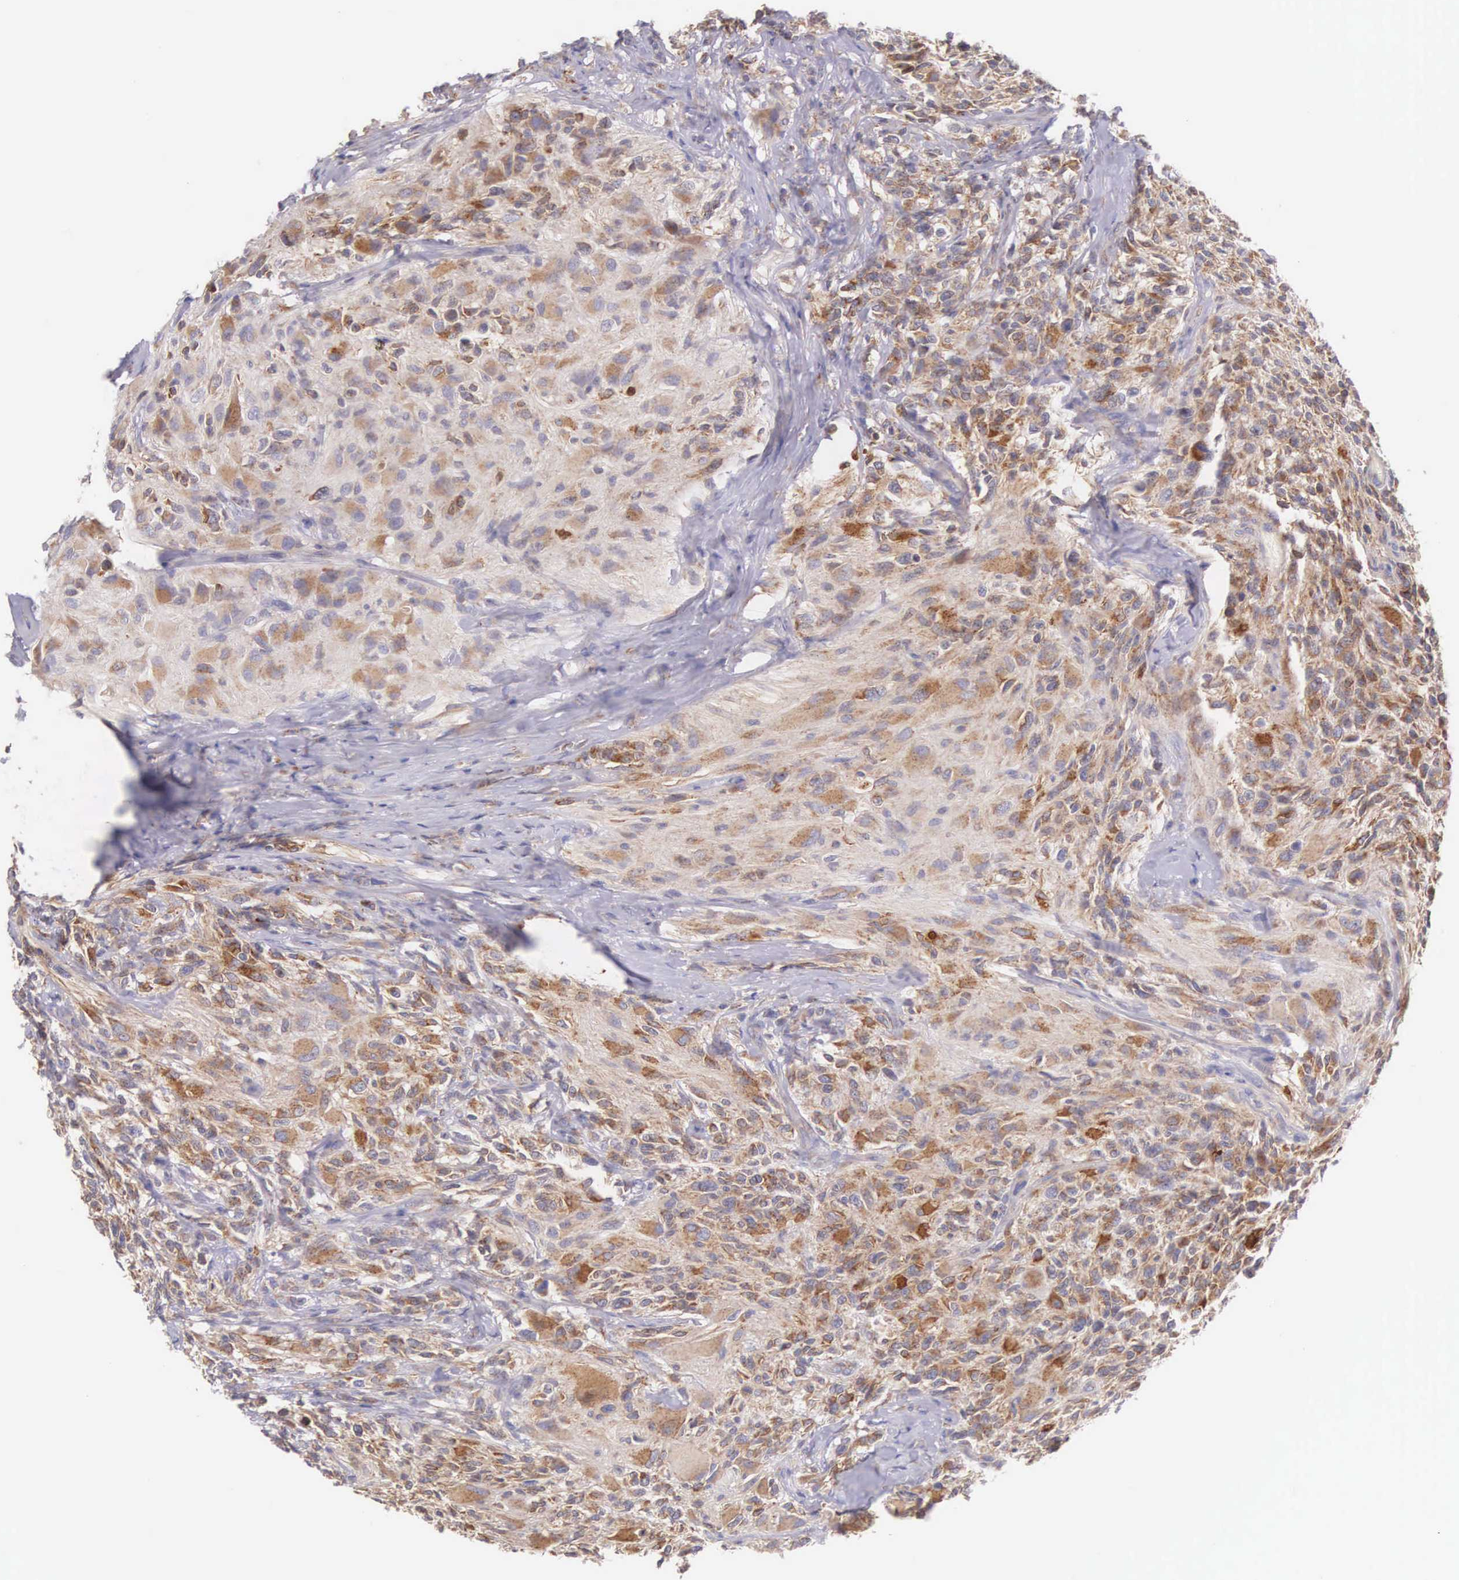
{"staining": {"intensity": "moderate", "quantity": "25%-75%", "location": "cytoplasmic/membranous"}, "tissue": "glioma", "cell_type": "Tumor cells", "image_type": "cancer", "snomed": [{"axis": "morphology", "description": "Glioma, malignant, High grade"}, {"axis": "topography", "description": "Brain"}], "caption": "Tumor cells exhibit medium levels of moderate cytoplasmic/membranous staining in about 25%-75% of cells in high-grade glioma (malignant).", "gene": "NSDHL", "patient": {"sex": "male", "age": 69}}